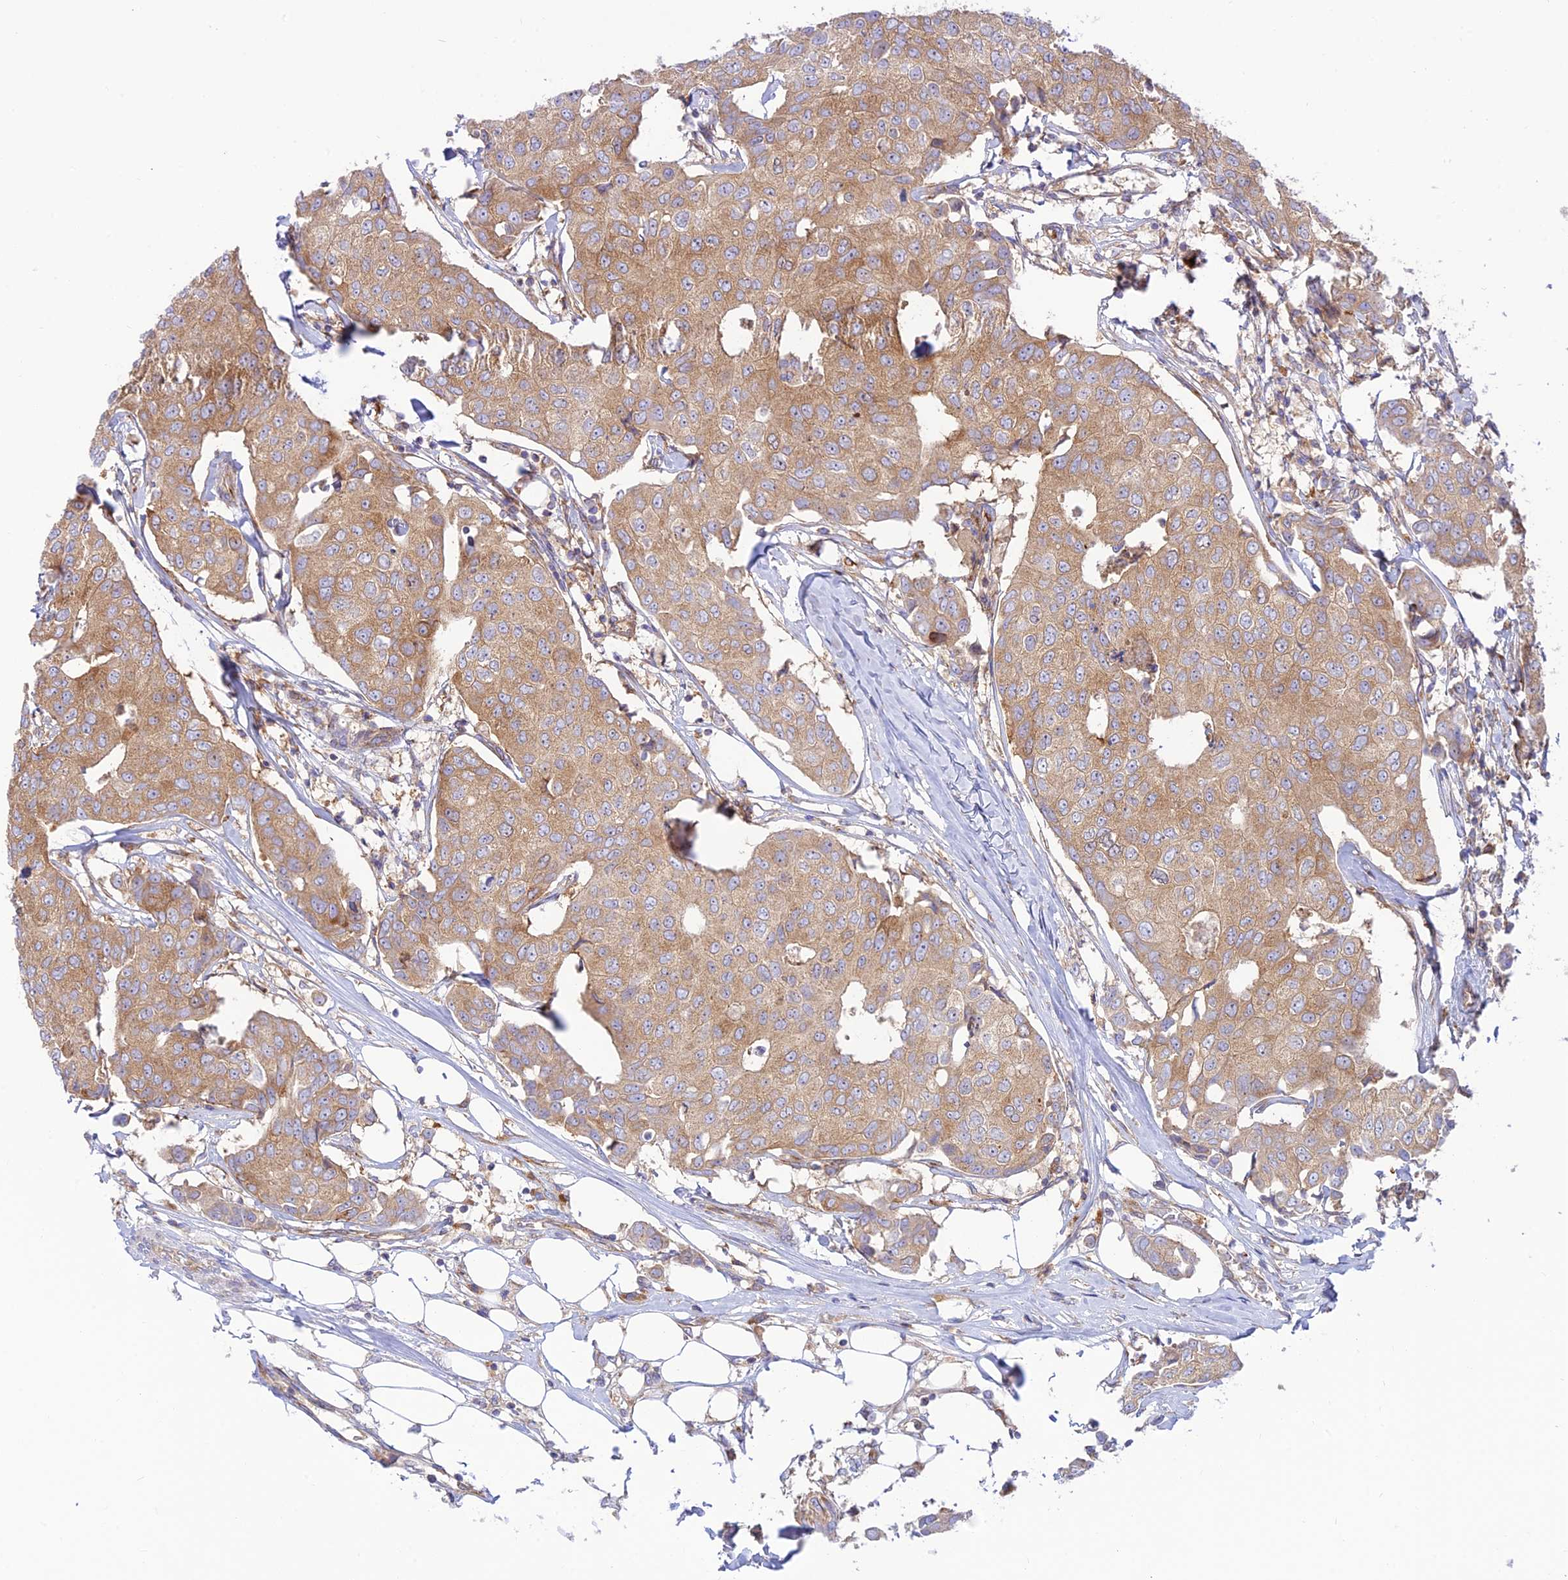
{"staining": {"intensity": "moderate", "quantity": ">75%", "location": "cytoplasmic/membranous"}, "tissue": "breast cancer", "cell_type": "Tumor cells", "image_type": "cancer", "snomed": [{"axis": "morphology", "description": "Duct carcinoma"}, {"axis": "topography", "description": "Breast"}], "caption": "This is a photomicrograph of IHC staining of breast infiltrating ductal carcinoma, which shows moderate staining in the cytoplasmic/membranous of tumor cells.", "gene": "PIMREG", "patient": {"sex": "female", "age": 80}}